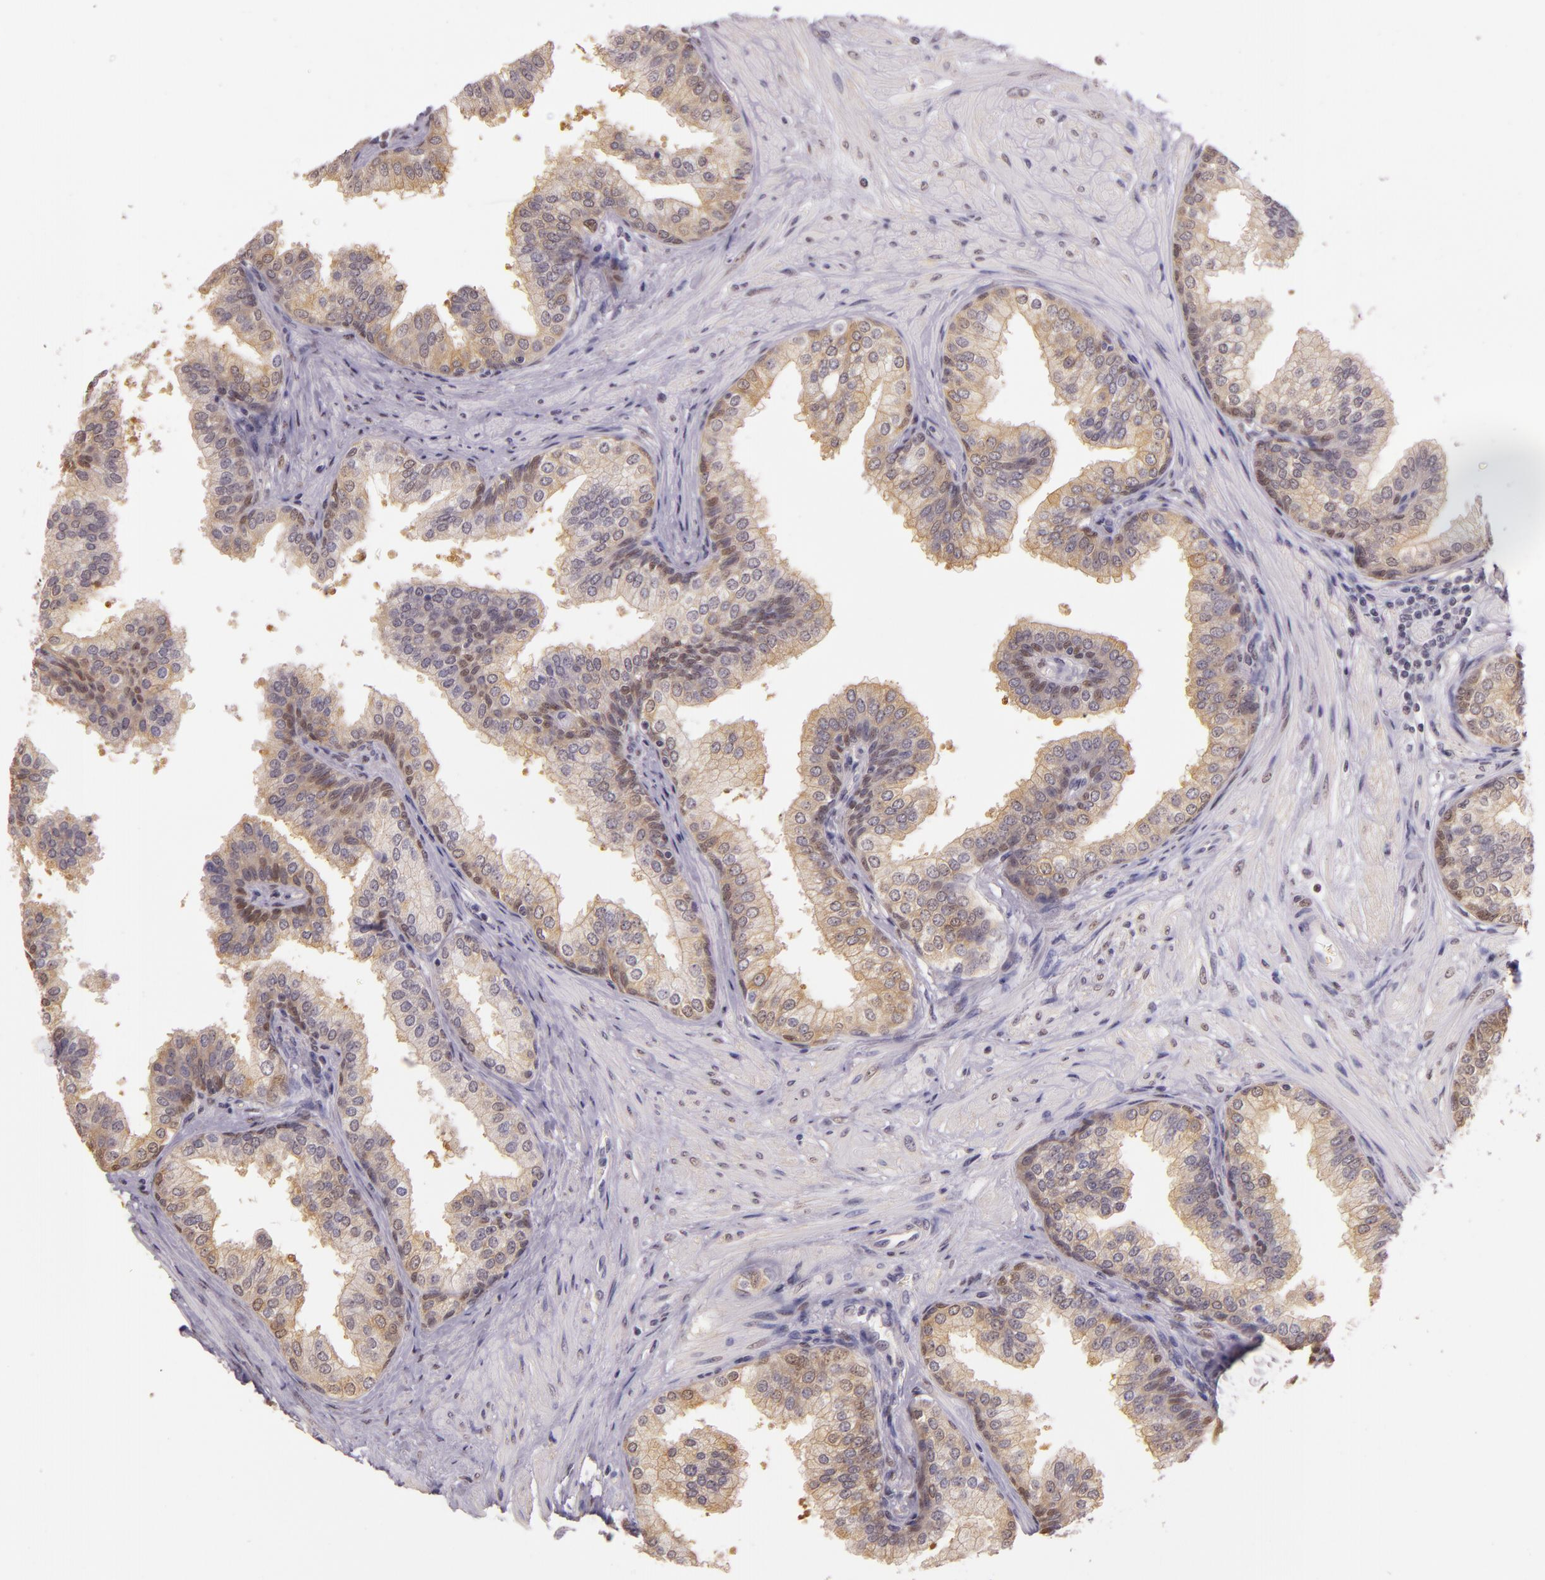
{"staining": {"intensity": "moderate", "quantity": ">75%", "location": "cytoplasmic/membranous,nuclear"}, "tissue": "prostate", "cell_type": "Glandular cells", "image_type": "normal", "snomed": [{"axis": "morphology", "description": "Normal tissue, NOS"}, {"axis": "topography", "description": "Prostate"}], "caption": "Protein expression by immunohistochemistry (IHC) displays moderate cytoplasmic/membranous,nuclear expression in about >75% of glandular cells in benign prostate. (Brightfield microscopy of DAB IHC at high magnification).", "gene": "HSPA8", "patient": {"sex": "male", "age": 60}}